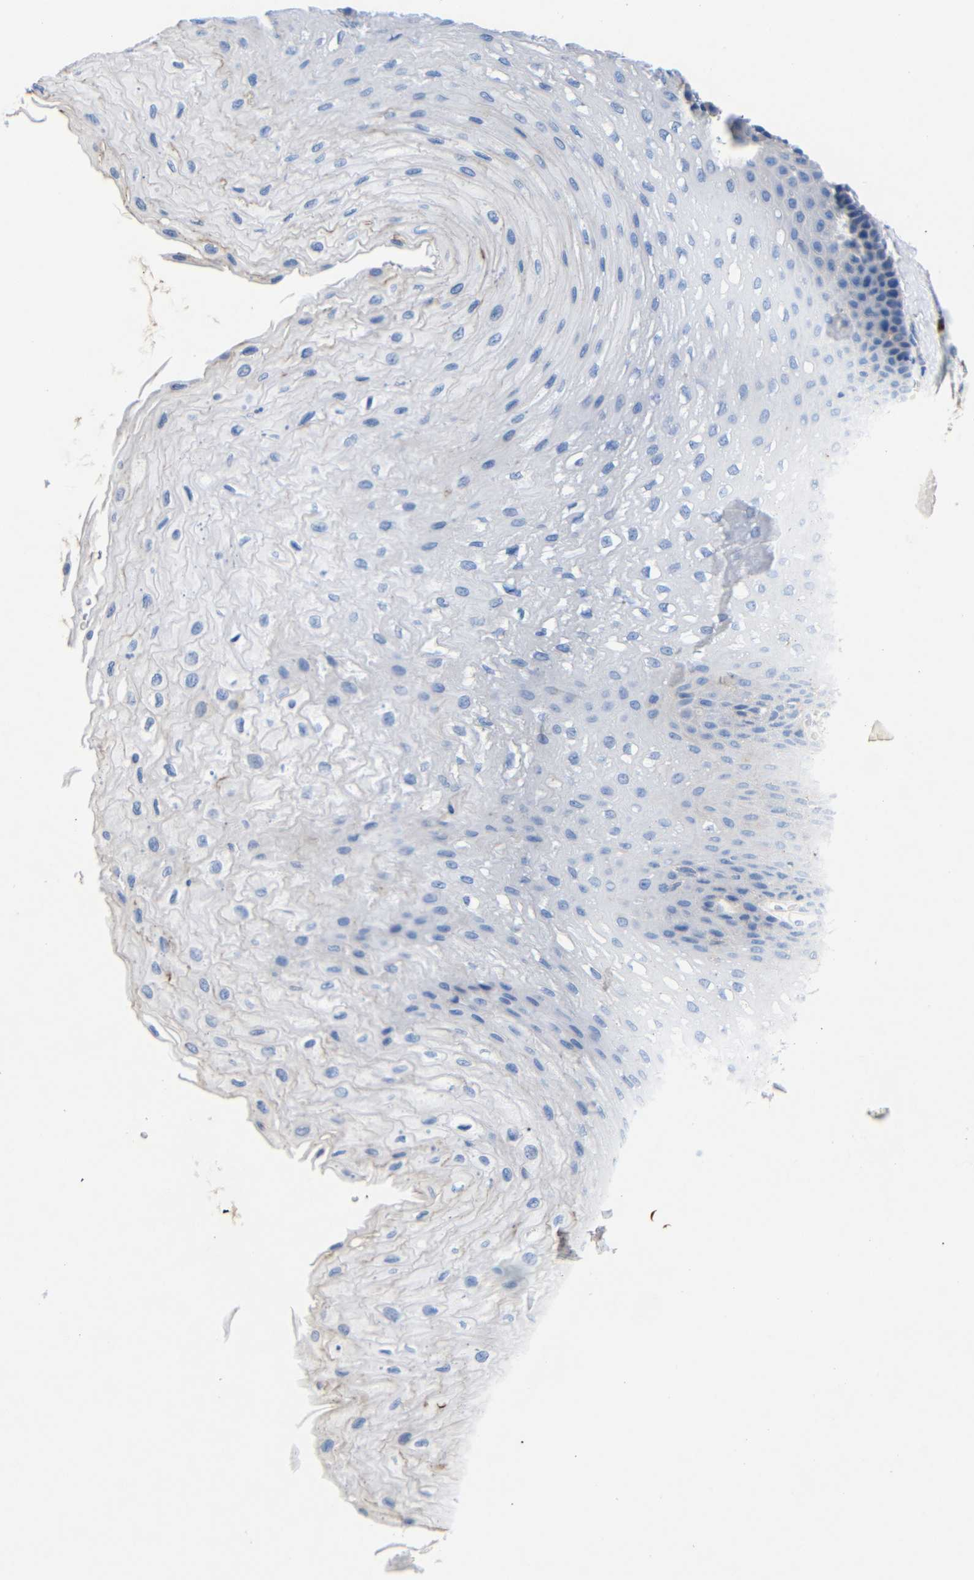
{"staining": {"intensity": "weak", "quantity": "<25%", "location": "cytoplasmic/membranous"}, "tissue": "esophagus", "cell_type": "Squamous epithelial cells", "image_type": "normal", "snomed": [{"axis": "morphology", "description": "Normal tissue, NOS"}, {"axis": "topography", "description": "Esophagus"}], "caption": "This is an immunohistochemistry histopathology image of unremarkable human esophagus. There is no expression in squamous epithelial cells.", "gene": "SDCBP", "patient": {"sex": "female", "age": 72}}